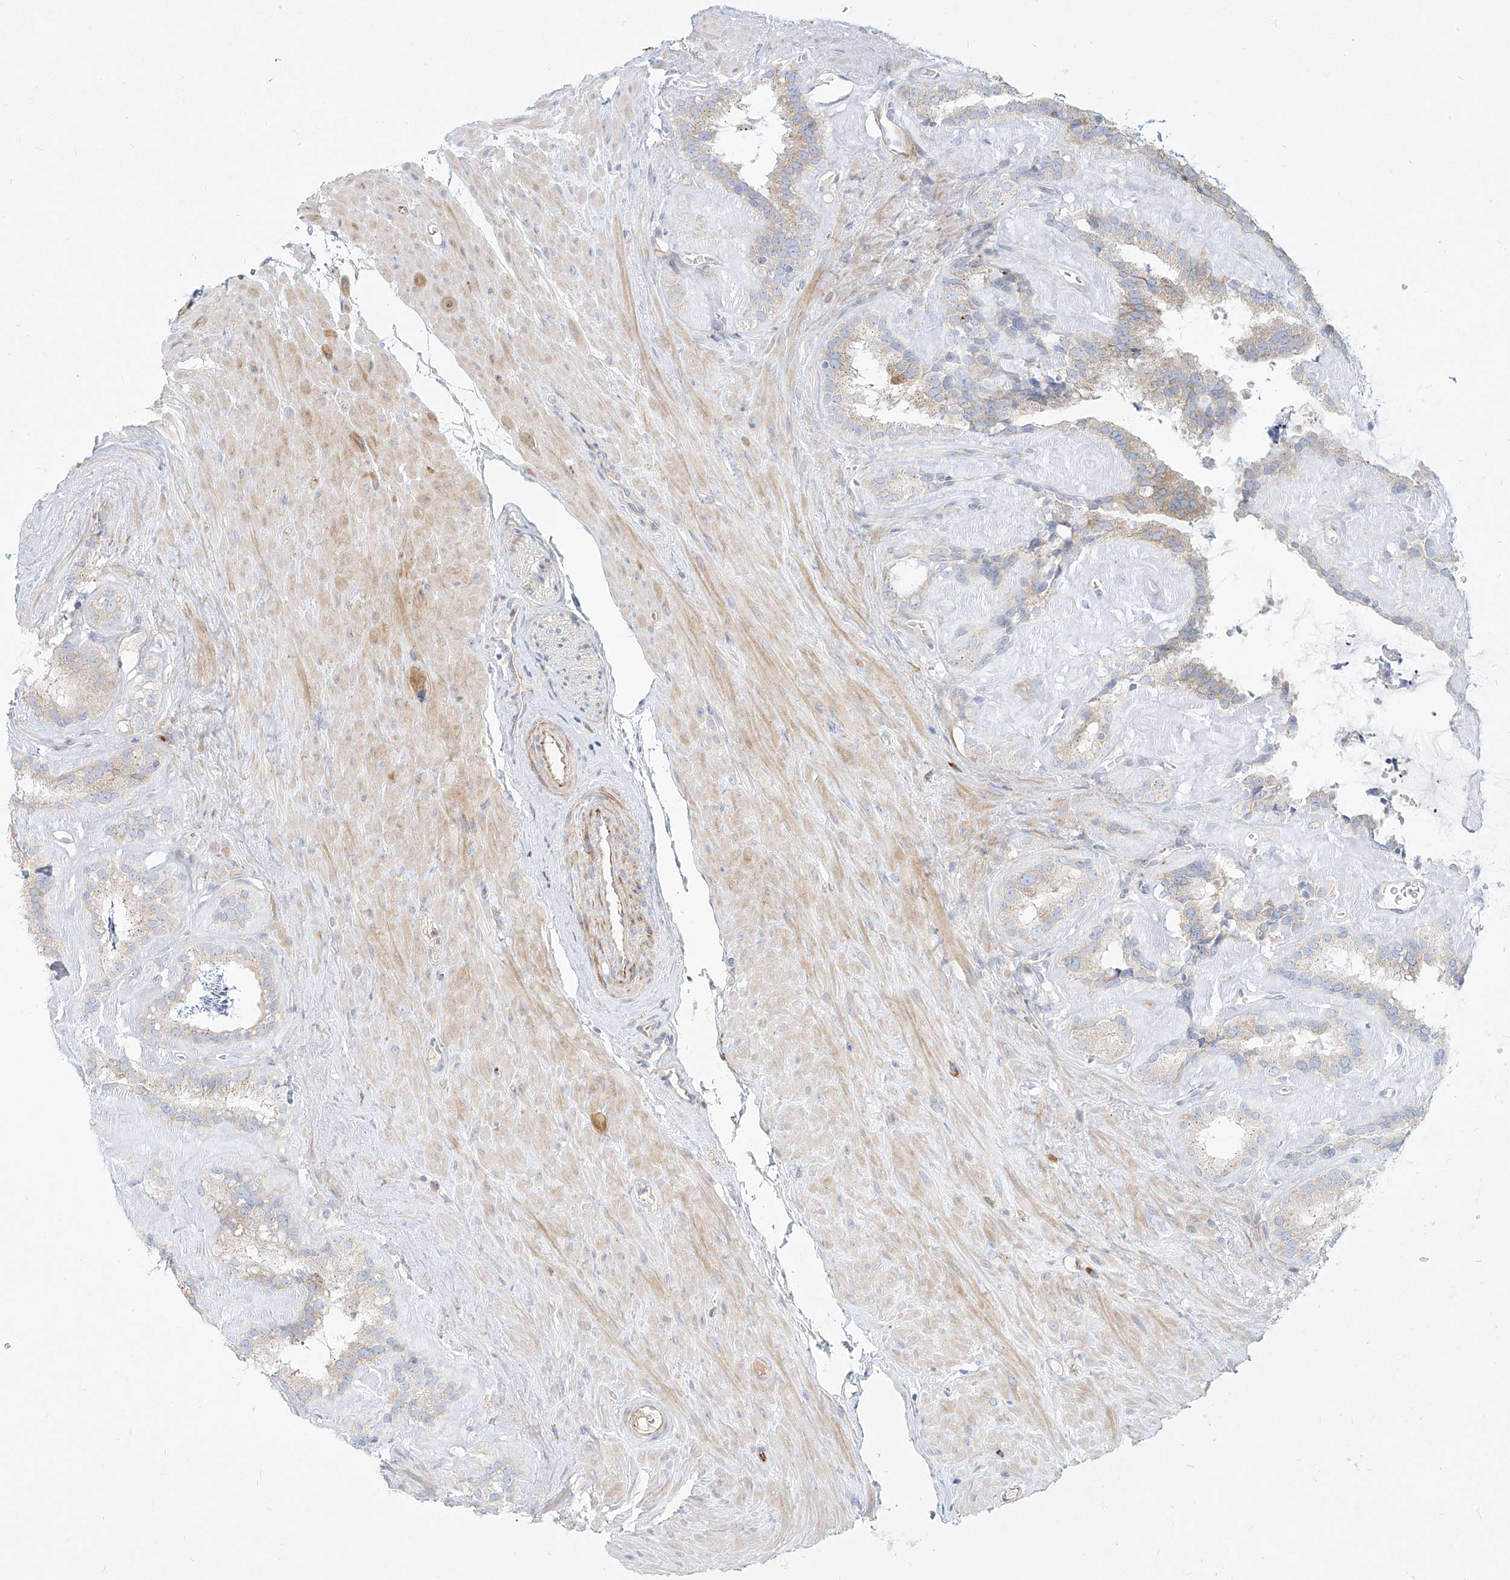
{"staining": {"intensity": "weak", "quantity": "25%-75%", "location": "cytoplasmic/membranous"}, "tissue": "seminal vesicle", "cell_type": "Glandular cells", "image_type": "normal", "snomed": [{"axis": "morphology", "description": "Normal tissue, NOS"}, {"axis": "topography", "description": "Prostate"}, {"axis": "topography", "description": "Seminal veicle"}], "caption": "Seminal vesicle stained with IHC displays weak cytoplasmic/membranous positivity in approximately 25%-75% of glandular cells. (DAB IHC with brightfield microscopy, high magnification).", "gene": "MTX2", "patient": {"sex": "male", "age": 59}}